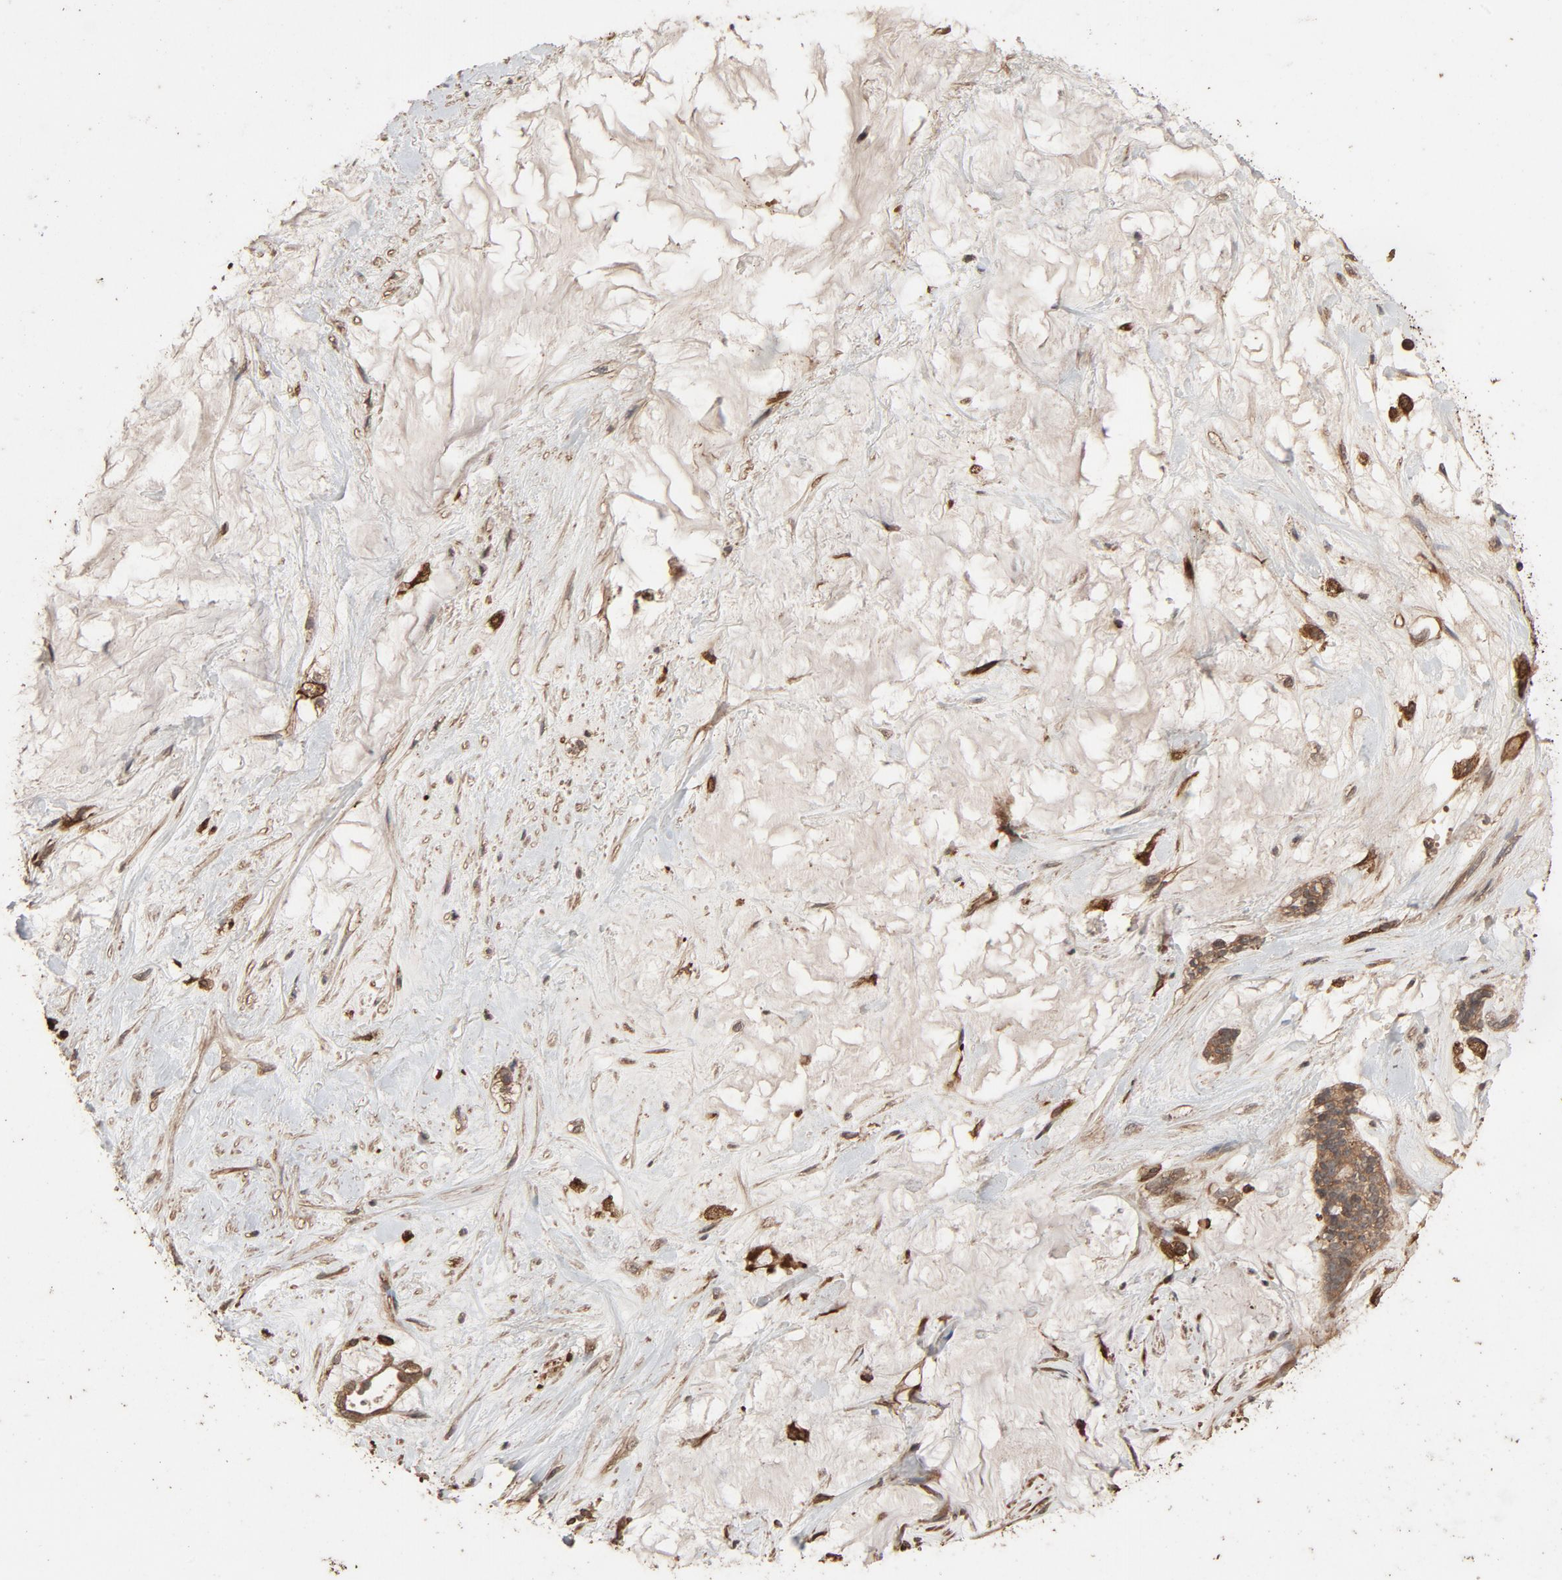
{"staining": {"intensity": "moderate", "quantity": "25%-75%", "location": "cytoplasmic/membranous"}, "tissue": "pancreatic cancer", "cell_type": "Tumor cells", "image_type": "cancer", "snomed": [{"axis": "morphology", "description": "Adenocarcinoma, NOS"}, {"axis": "topography", "description": "Pancreas"}], "caption": "A brown stain highlights moderate cytoplasmic/membranous staining of a protein in human pancreatic adenocarcinoma tumor cells. (DAB IHC with brightfield microscopy, high magnification).", "gene": "RPS6KA6", "patient": {"sex": "female", "age": 73}}